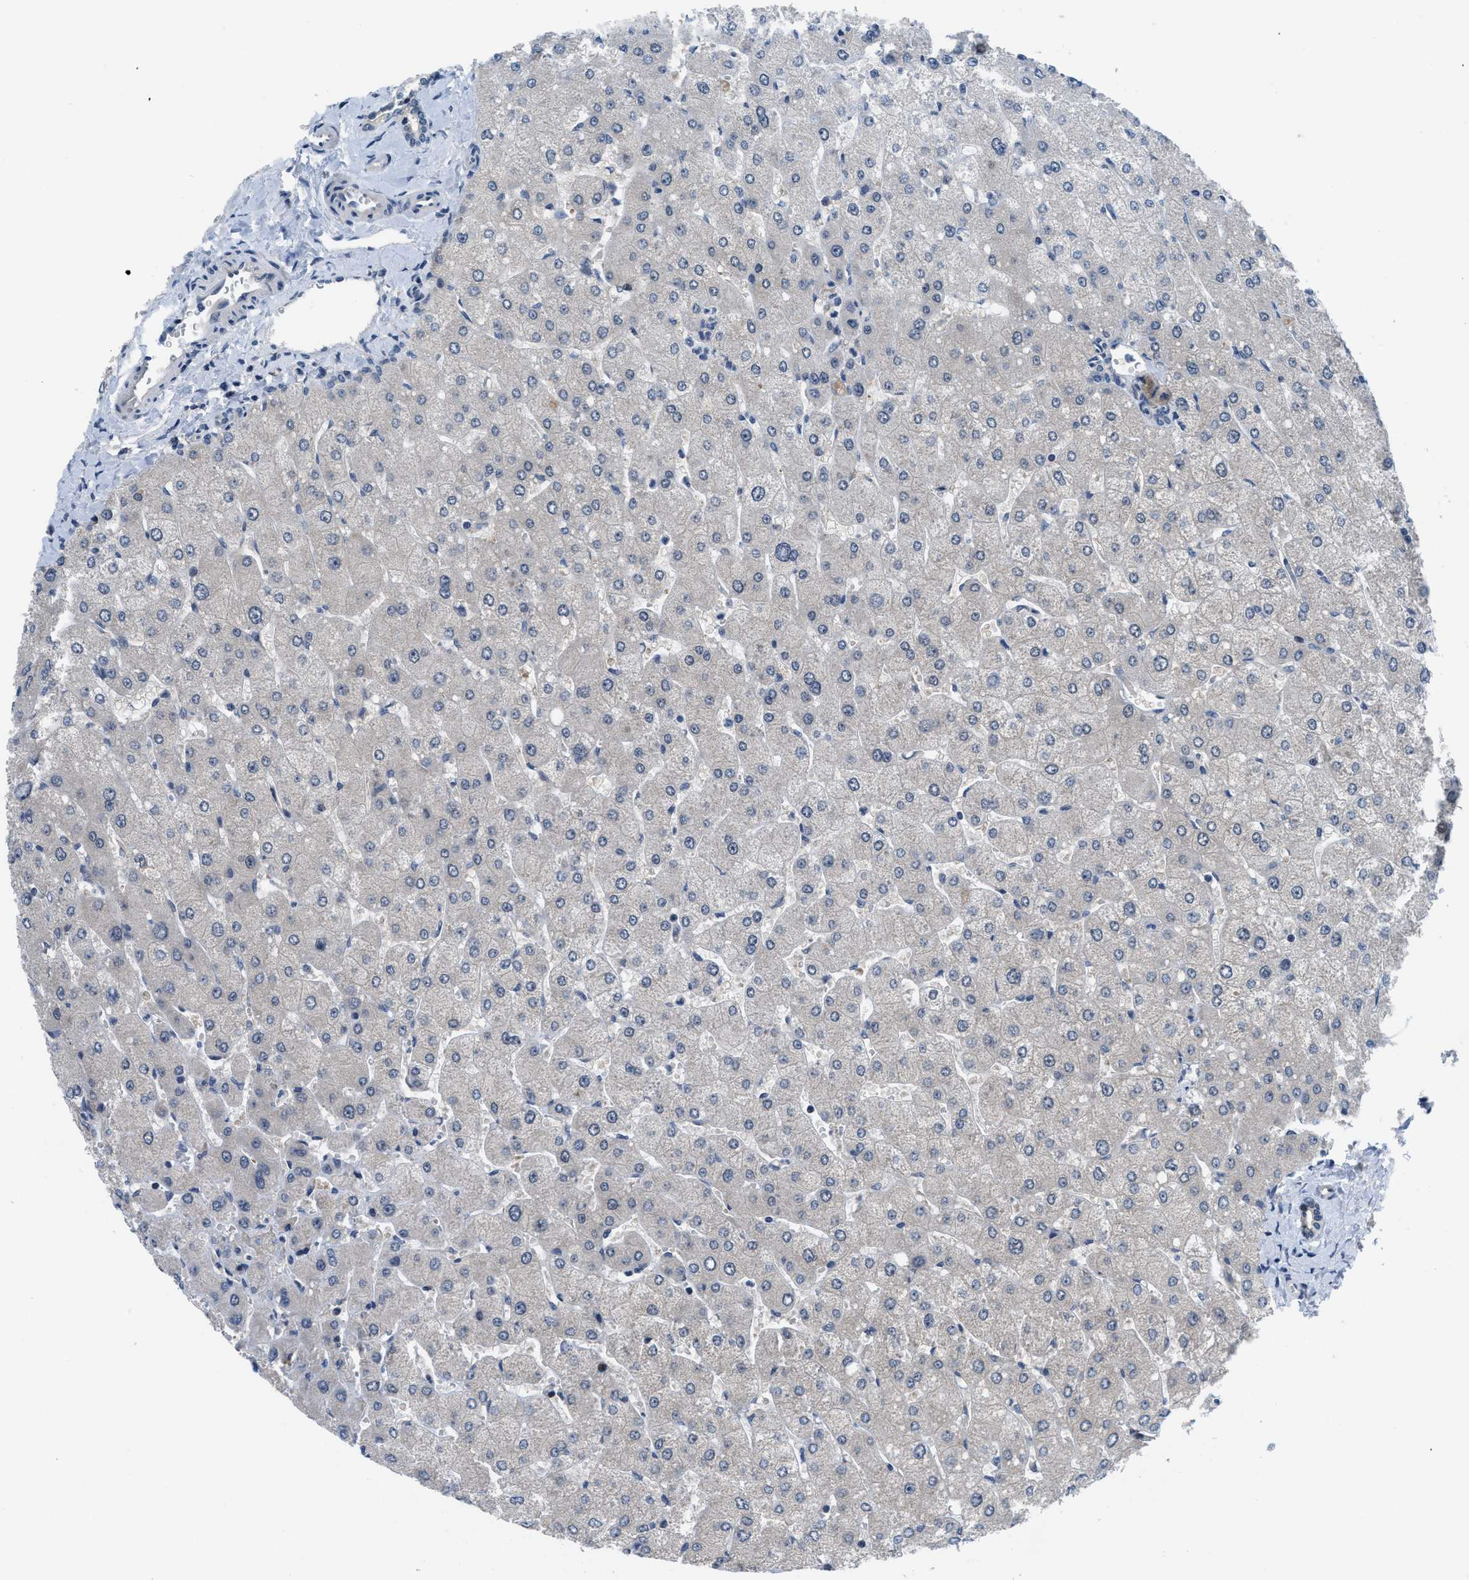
{"staining": {"intensity": "negative", "quantity": "none", "location": "none"}, "tissue": "liver", "cell_type": "Cholangiocytes", "image_type": "normal", "snomed": [{"axis": "morphology", "description": "Normal tissue, NOS"}, {"axis": "topography", "description": "Liver"}], "caption": "An image of liver stained for a protein exhibits no brown staining in cholangiocytes. (Stains: DAB (3,3'-diaminobenzidine) immunohistochemistry (IHC) with hematoxylin counter stain, Microscopy: brightfield microscopy at high magnification).", "gene": "SETD5", "patient": {"sex": "male", "age": 55}}